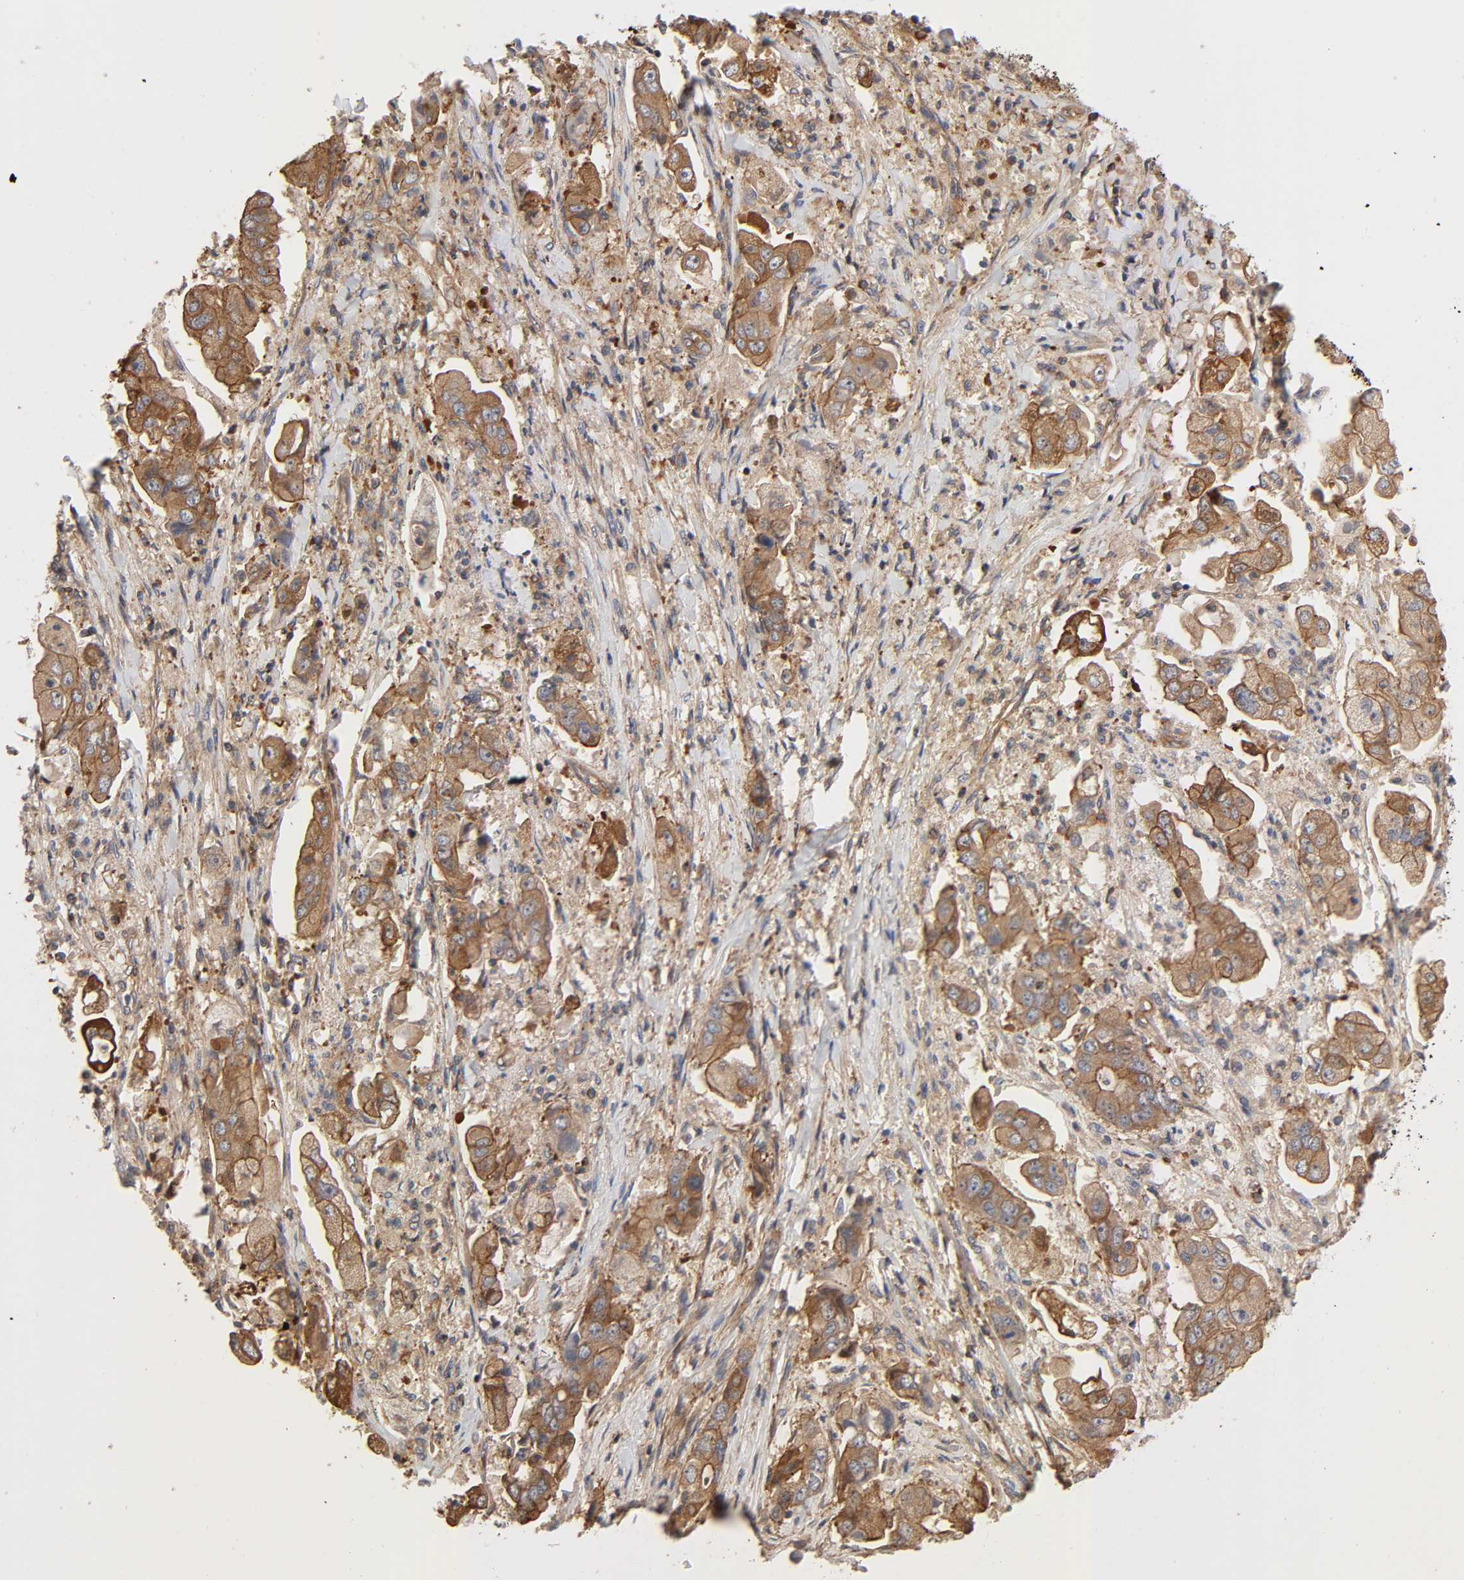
{"staining": {"intensity": "moderate", "quantity": ">75%", "location": "cytoplasmic/membranous"}, "tissue": "stomach cancer", "cell_type": "Tumor cells", "image_type": "cancer", "snomed": [{"axis": "morphology", "description": "Adenocarcinoma, NOS"}, {"axis": "topography", "description": "Stomach"}], "caption": "Immunohistochemistry photomicrograph of neoplastic tissue: stomach cancer stained using IHC demonstrates medium levels of moderate protein expression localized specifically in the cytoplasmic/membranous of tumor cells, appearing as a cytoplasmic/membranous brown color.", "gene": "LAMTOR2", "patient": {"sex": "male", "age": 62}}